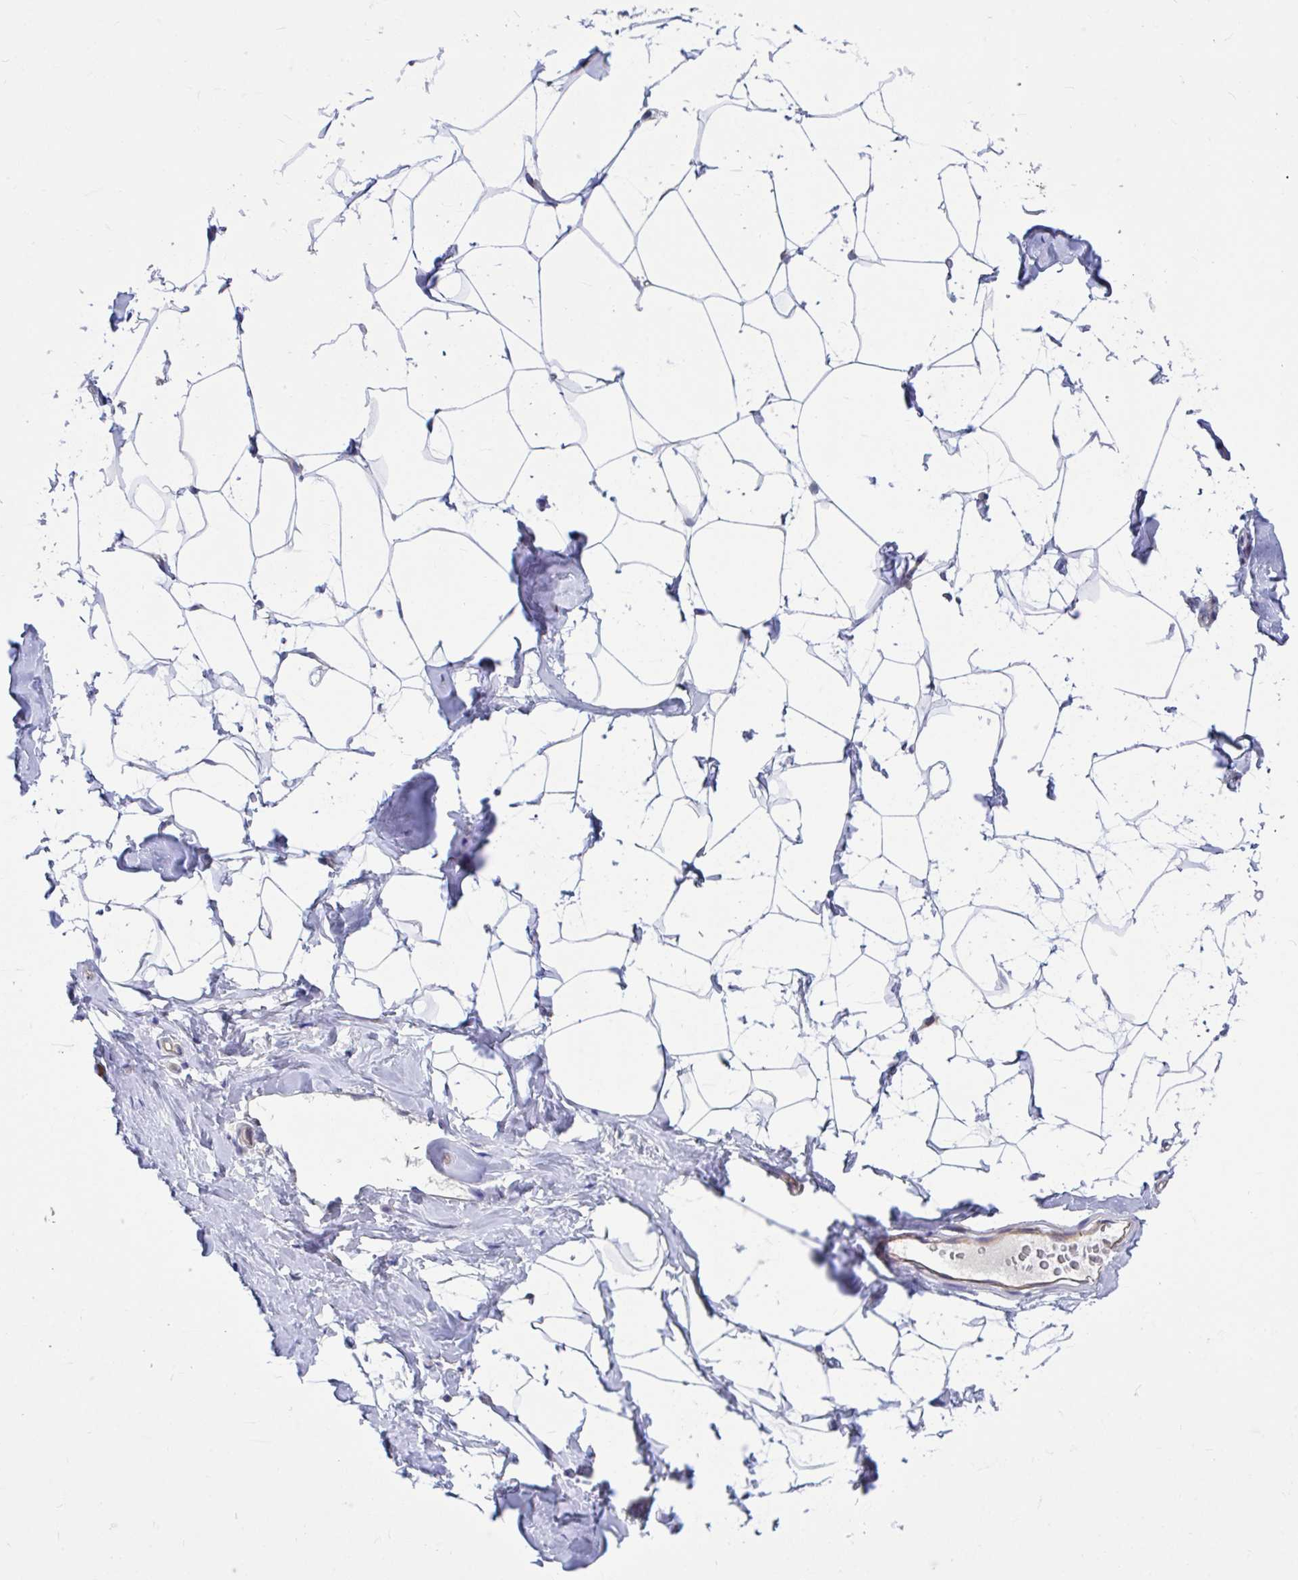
{"staining": {"intensity": "negative", "quantity": "none", "location": "none"}, "tissue": "breast", "cell_type": "Adipocytes", "image_type": "normal", "snomed": [{"axis": "morphology", "description": "Normal tissue, NOS"}, {"axis": "topography", "description": "Breast"}], "caption": "The immunohistochemistry photomicrograph has no significant staining in adipocytes of breast.", "gene": "WBP1", "patient": {"sex": "female", "age": 32}}